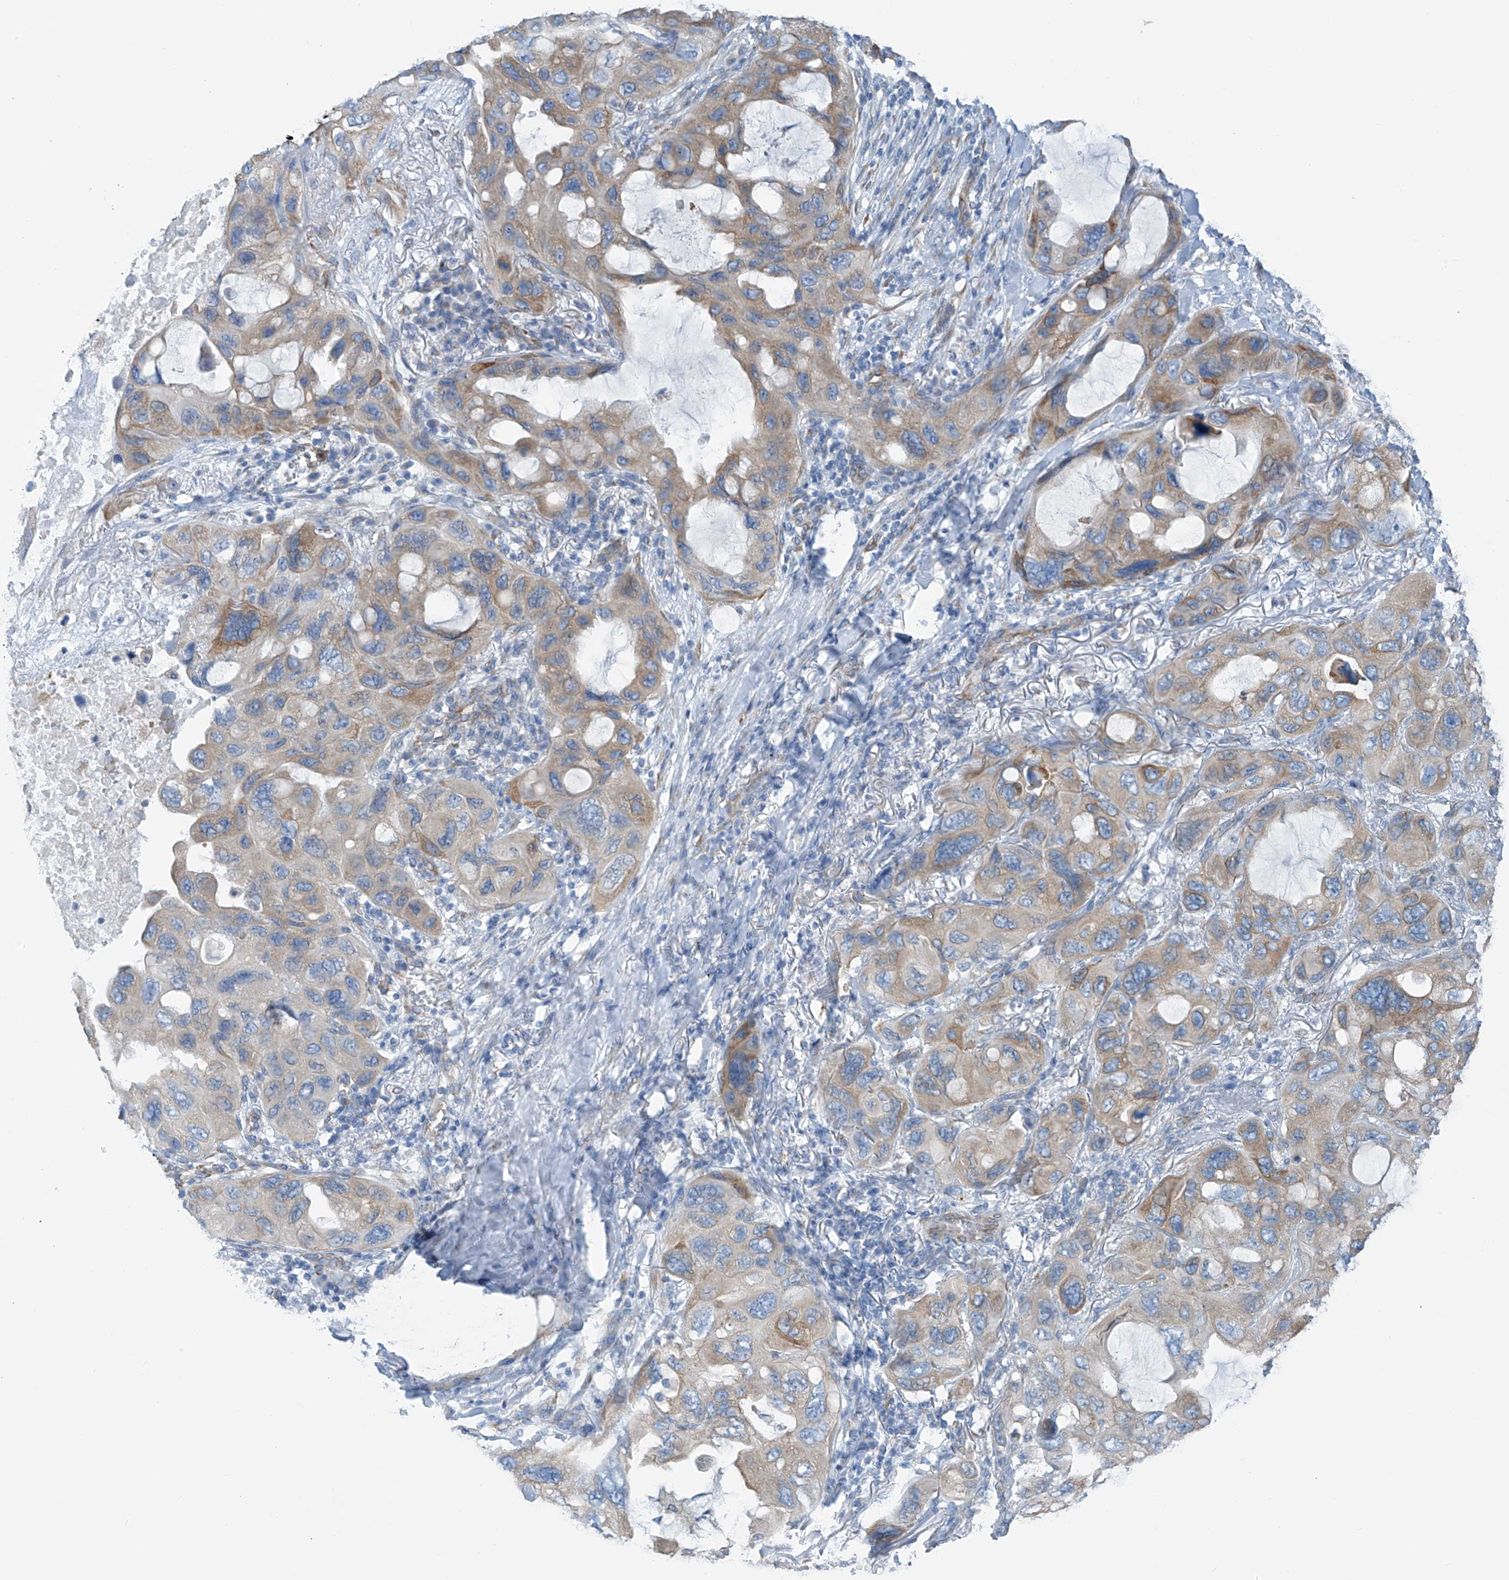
{"staining": {"intensity": "weak", "quantity": "25%-75%", "location": "cytoplasmic/membranous"}, "tissue": "lung cancer", "cell_type": "Tumor cells", "image_type": "cancer", "snomed": [{"axis": "morphology", "description": "Squamous cell carcinoma, NOS"}, {"axis": "topography", "description": "Lung"}], "caption": "The image reveals a brown stain indicating the presence of a protein in the cytoplasmic/membranous of tumor cells in squamous cell carcinoma (lung).", "gene": "RCN2", "patient": {"sex": "female", "age": 73}}